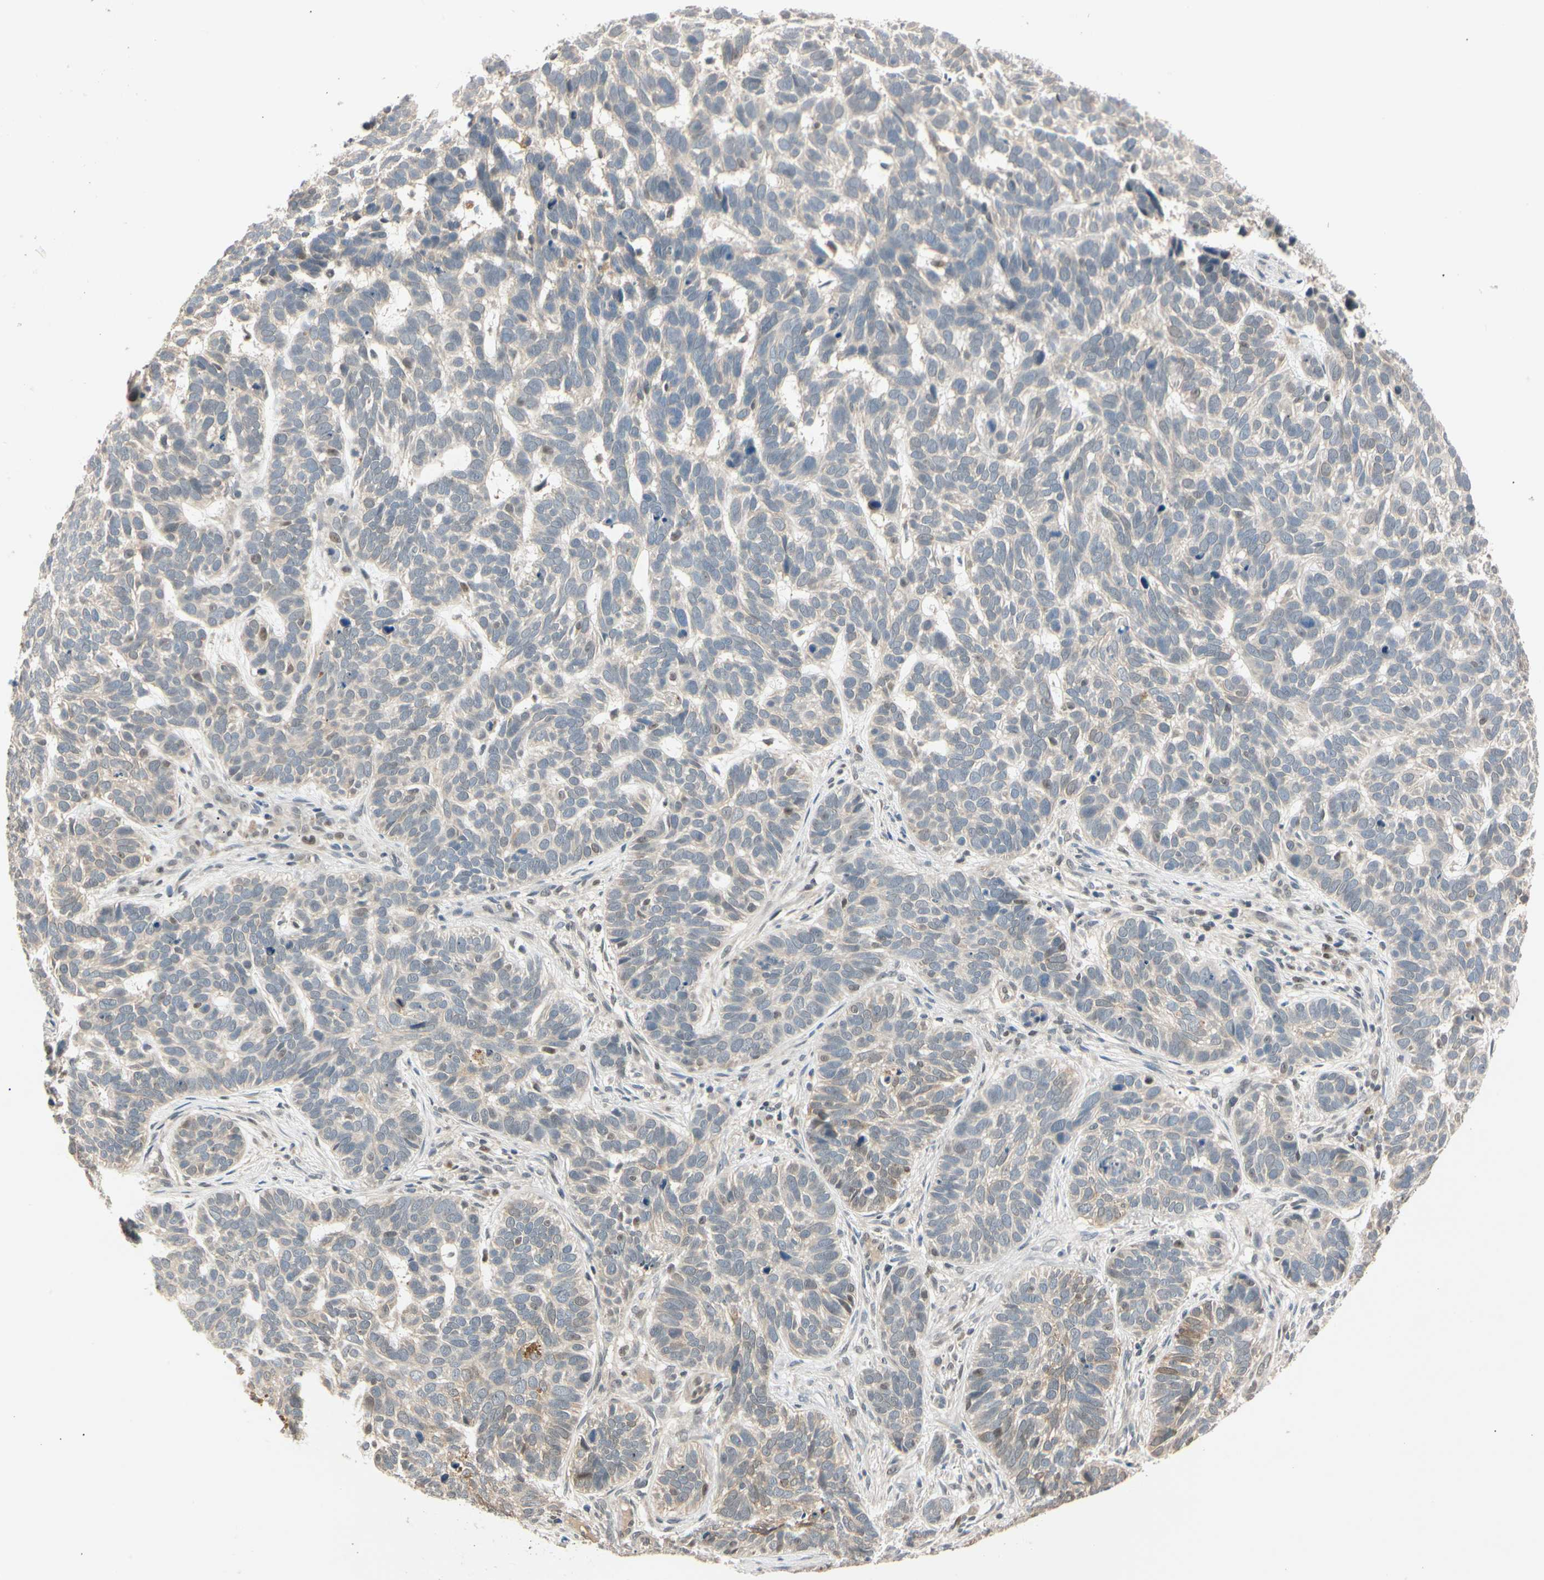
{"staining": {"intensity": "weak", "quantity": ">75%", "location": "cytoplasmic/membranous"}, "tissue": "skin cancer", "cell_type": "Tumor cells", "image_type": "cancer", "snomed": [{"axis": "morphology", "description": "Basal cell carcinoma"}, {"axis": "topography", "description": "Skin"}], "caption": "Tumor cells demonstrate low levels of weak cytoplasmic/membranous staining in about >75% of cells in skin cancer. The staining is performed using DAB (3,3'-diaminobenzidine) brown chromogen to label protein expression. The nuclei are counter-stained blue using hematoxylin.", "gene": "RIOX2", "patient": {"sex": "male", "age": 87}}